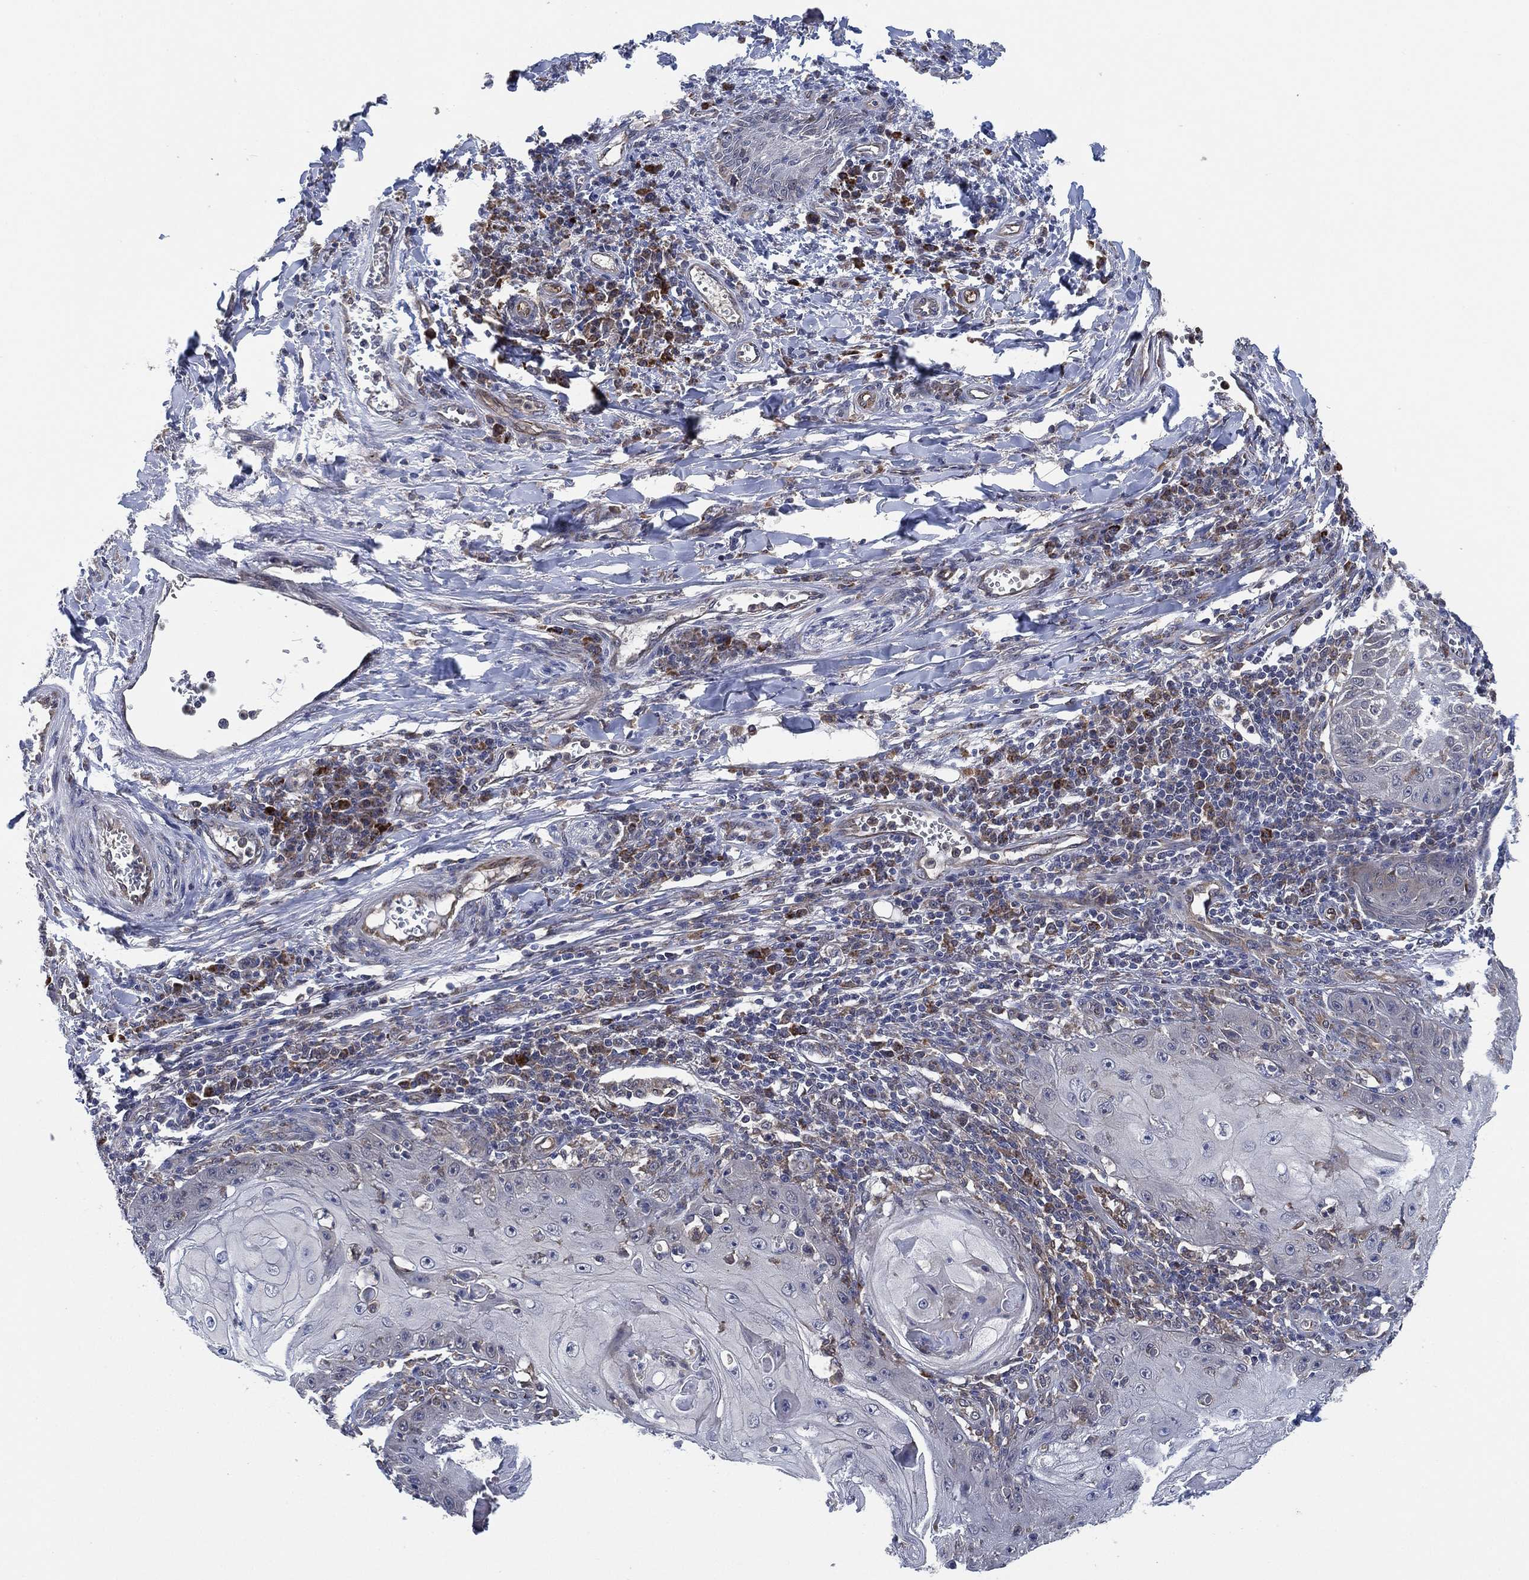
{"staining": {"intensity": "negative", "quantity": "none", "location": "none"}, "tissue": "skin cancer", "cell_type": "Tumor cells", "image_type": "cancer", "snomed": [{"axis": "morphology", "description": "Squamous cell carcinoma, NOS"}, {"axis": "topography", "description": "Skin"}], "caption": "This micrograph is of skin cancer stained with IHC to label a protein in brown with the nuclei are counter-stained blue. There is no positivity in tumor cells.", "gene": "FES", "patient": {"sex": "male", "age": 70}}